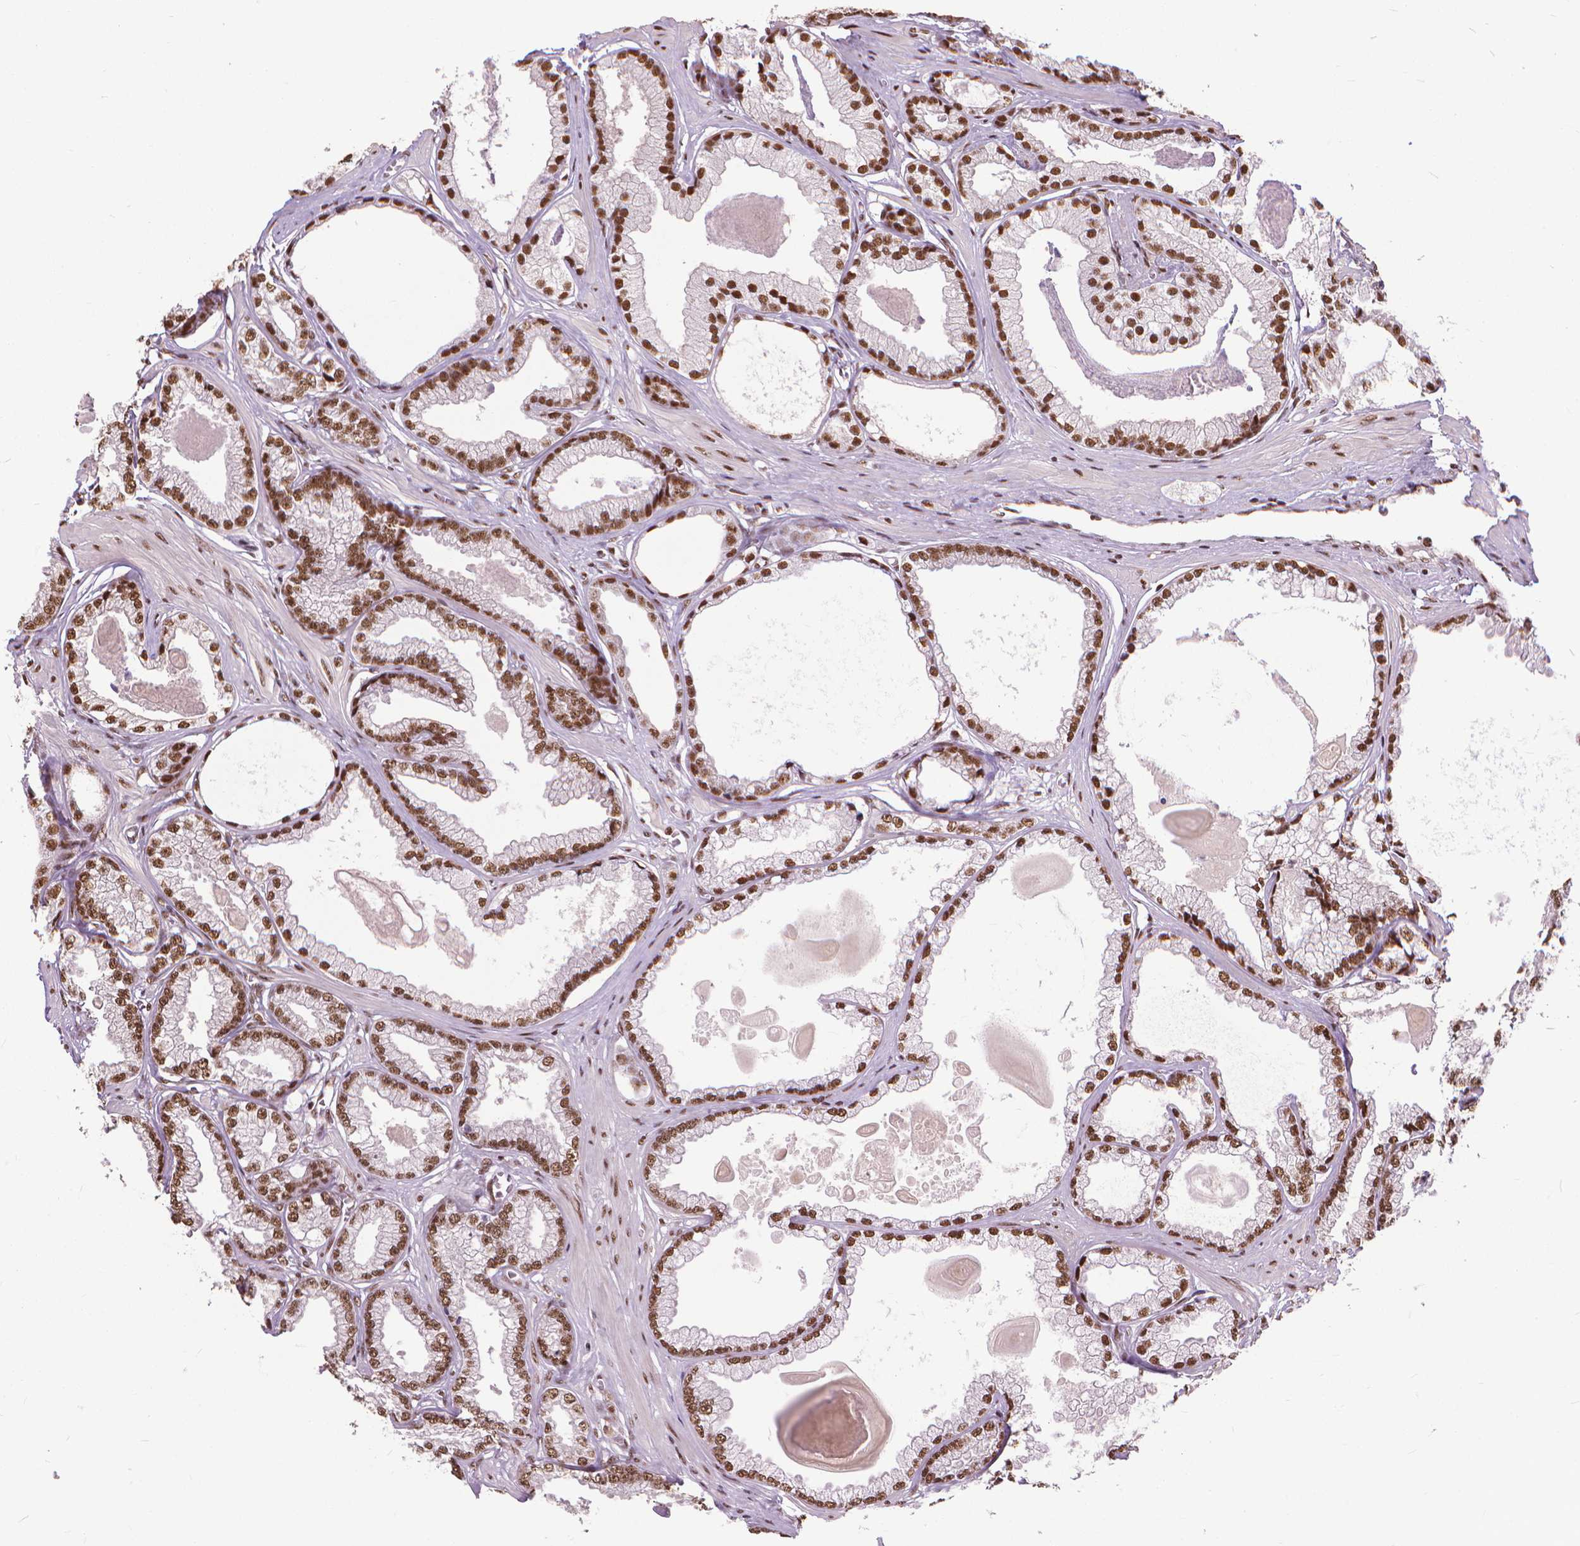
{"staining": {"intensity": "moderate", "quantity": ">75%", "location": "nuclear"}, "tissue": "prostate cancer", "cell_type": "Tumor cells", "image_type": "cancer", "snomed": [{"axis": "morphology", "description": "Adenocarcinoma, Low grade"}, {"axis": "topography", "description": "Prostate"}], "caption": "Moderate nuclear staining is identified in approximately >75% of tumor cells in prostate cancer.", "gene": "AKAP8", "patient": {"sex": "male", "age": 64}}